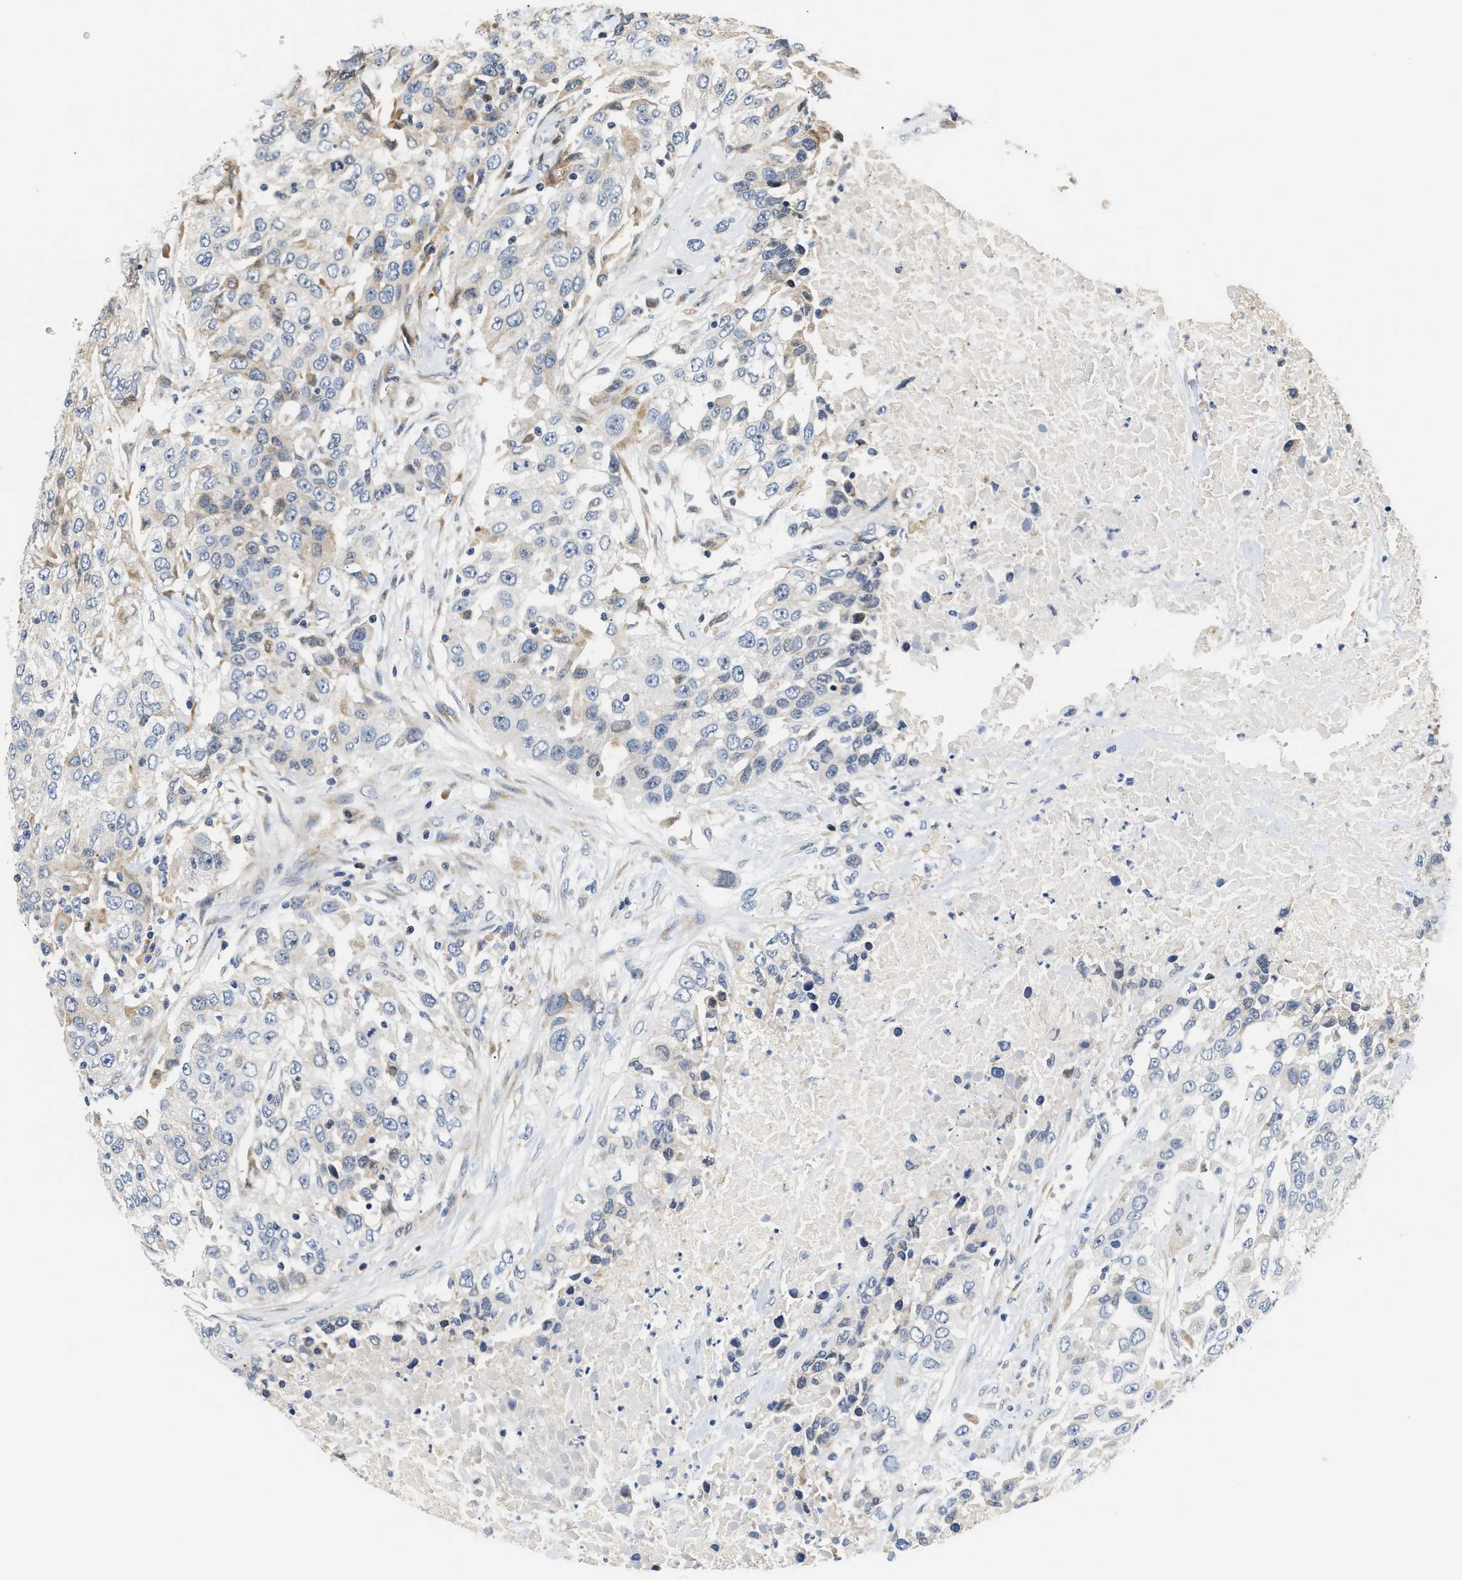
{"staining": {"intensity": "weak", "quantity": "<25%", "location": "cytoplasmic/membranous"}, "tissue": "urothelial cancer", "cell_type": "Tumor cells", "image_type": "cancer", "snomed": [{"axis": "morphology", "description": "Urothelial carcinoma, High grade"}, {"axis": "topography", "description": "Urinary bladder"}], "caption": "IHC histopathology image of human urothelial carcinoma (high-grade) stained for a protein (brown), which displays no staining in tumor cells. (DAB immunohistochemistry (IHC), high magnification).", "gene": "TNIP2", "patient": {"sex": "female", "age": 80}}